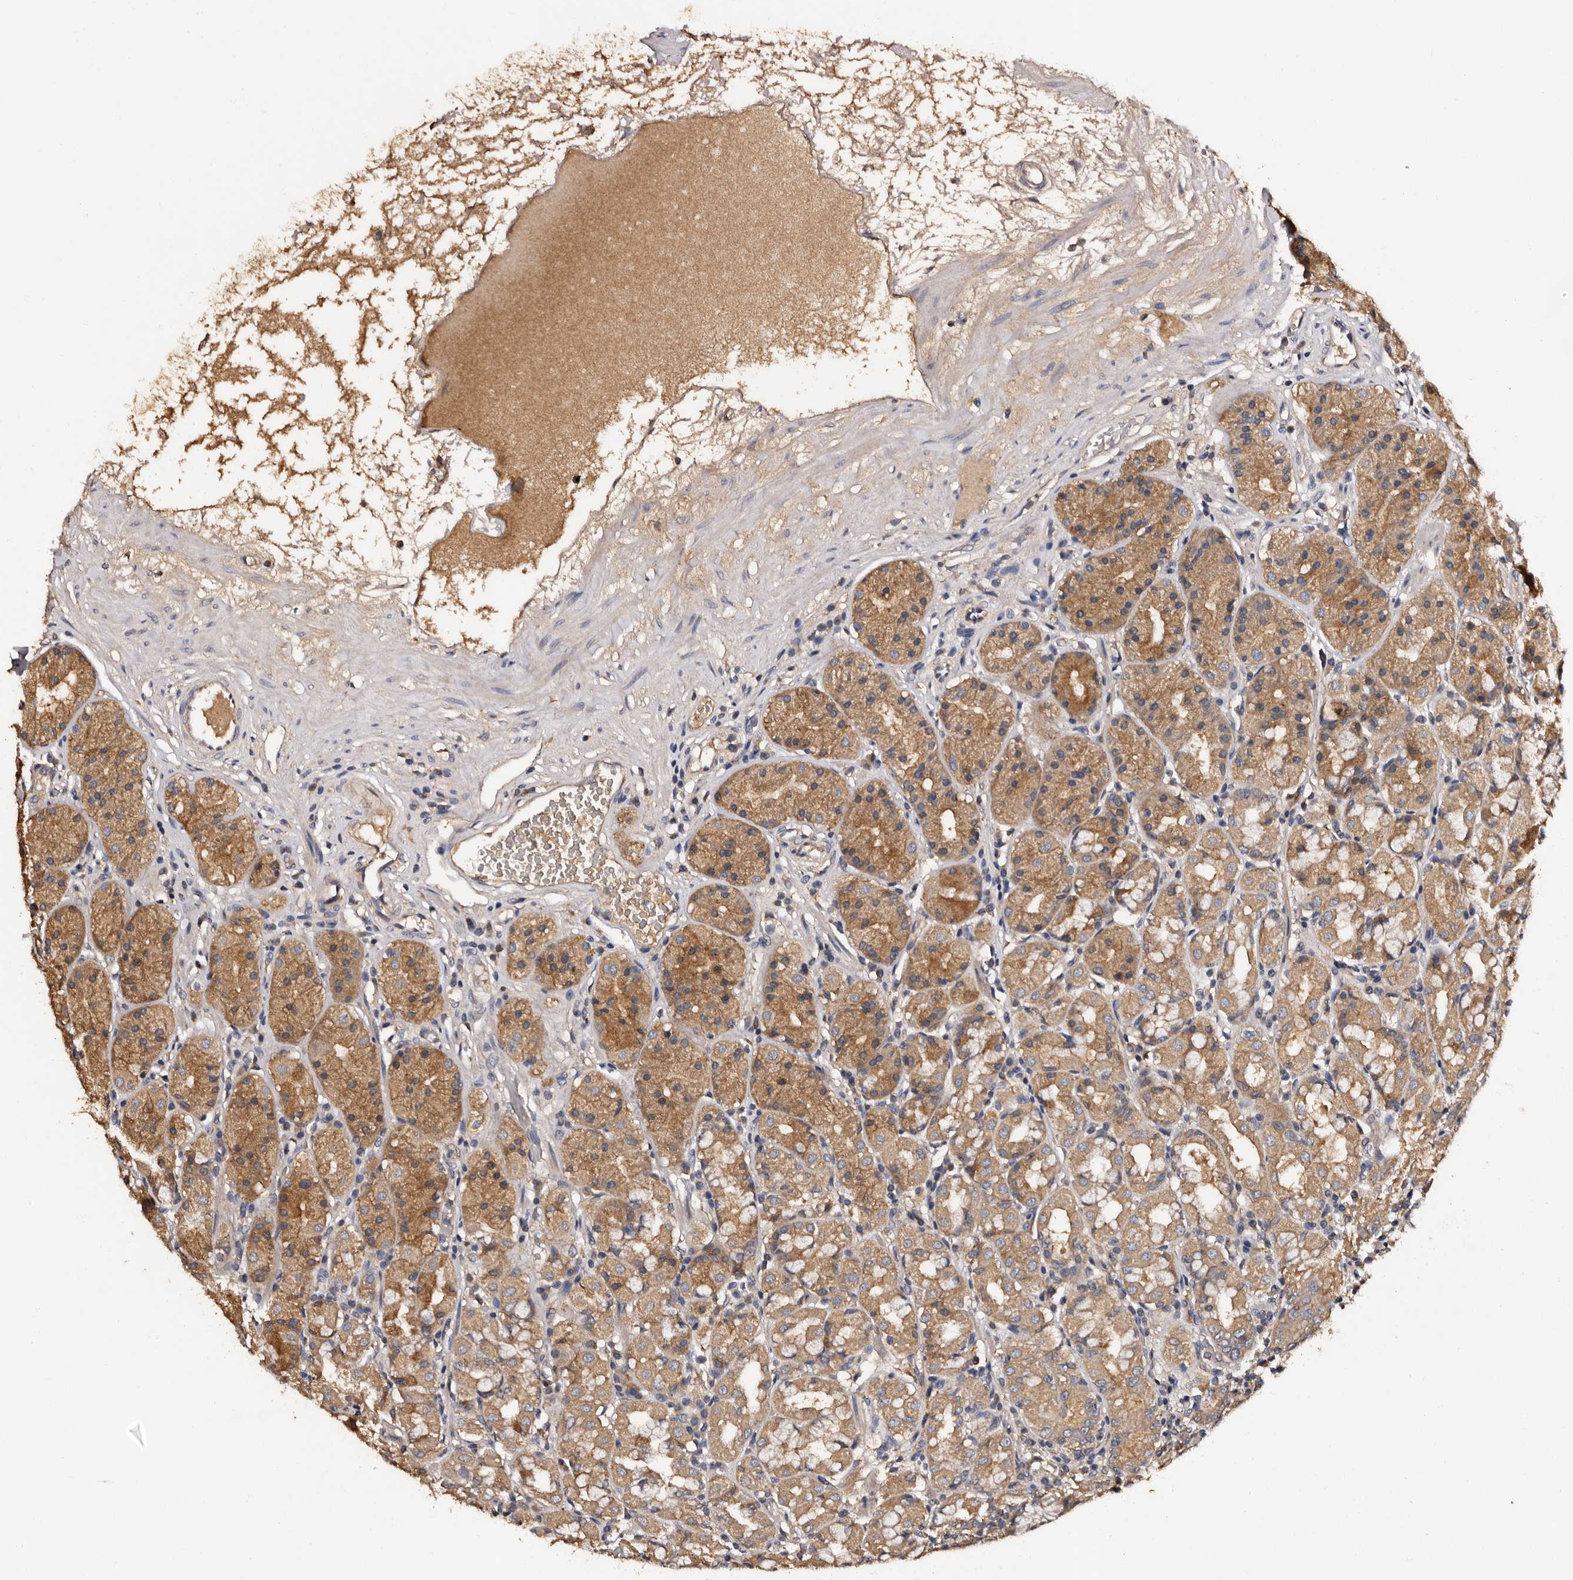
{"staining": {"intensity": "moderate", "quantity": ">75%", "location": "cytoplasmic/membranous"}, "tissue": "stomach", "cell_type": "Glandular cells", "image_type": "normal", "snomed": [{"axis": "morphology", "description": "Normal tissue, NOS"}, {"axis": "topography", "description": "Stomach, lower"}], "caption": "High-magnification brightfield microscopy of unremarkable stomach stained with DAB (3,3'-diaminobenzidine) (brown) and counterstained with hematoxylin (blue). glandular cells exhibit moderate cytoplasmic/membranous expression is seen in about>75% of cells.", "gene": "ADCK5", "patient": {"sex": "female", "age": 56}}